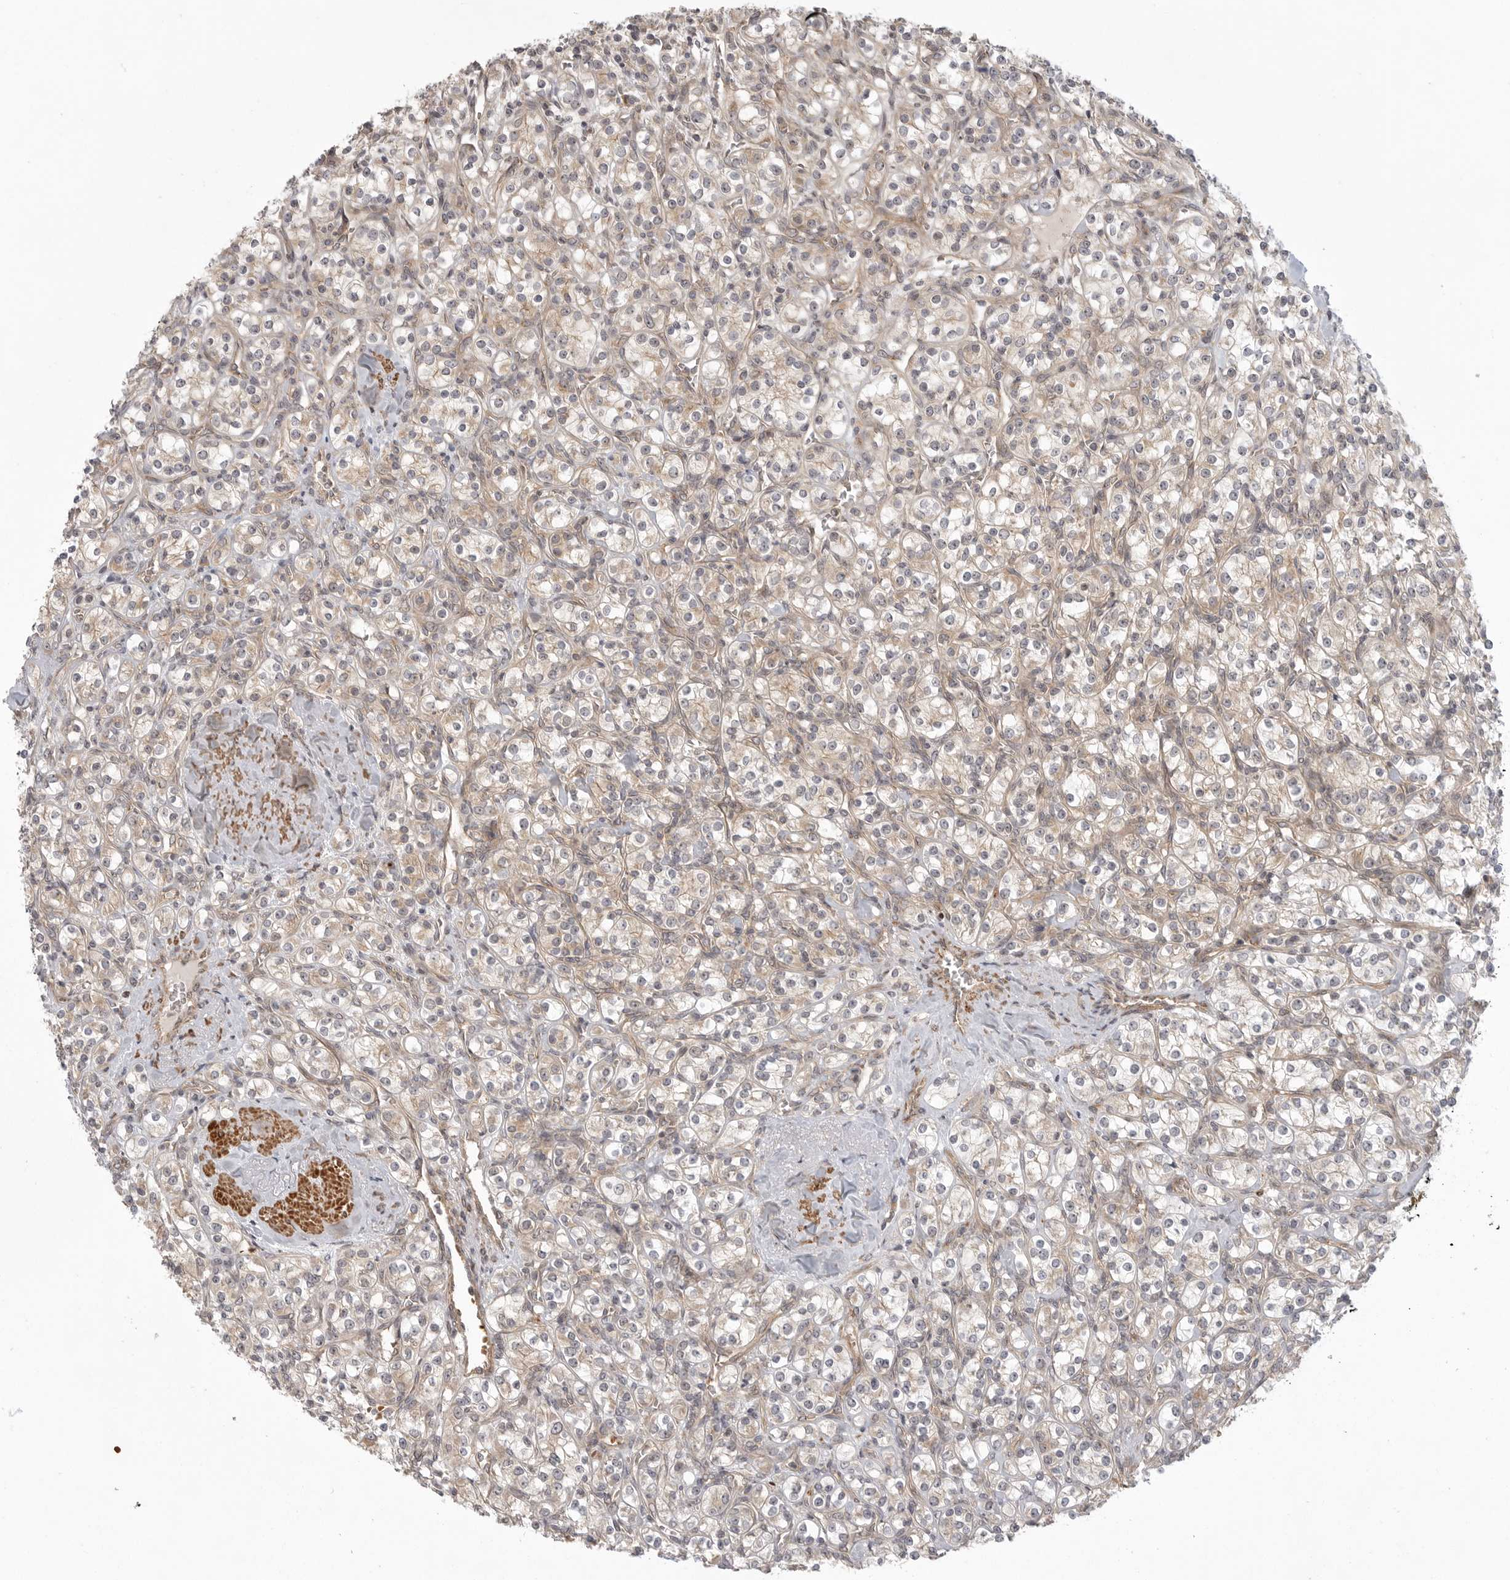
{"staining": {"intensity": "weak", "quantity": "25%-75%", "location": "cytoplasmic/membranous"}, "tissue": "renal cancer", "cell_type": "Tumor cells", "image_type": "cancer", "snomed": [{"axis": "morphology", "description": "Adenocarcinoma, NOS"}, {"axis": "topography", "description": "Kidney"}], "caption": "A brown stain shows weak cytoplasmic/membranous expression of a protein in human renal cancer (adenocarcinoma) tumor cells. (DAB IHC with brightfield microscopy, high magnification).", "gene": "CCPG1", "patient": {"sex": "male", "age": 77}}